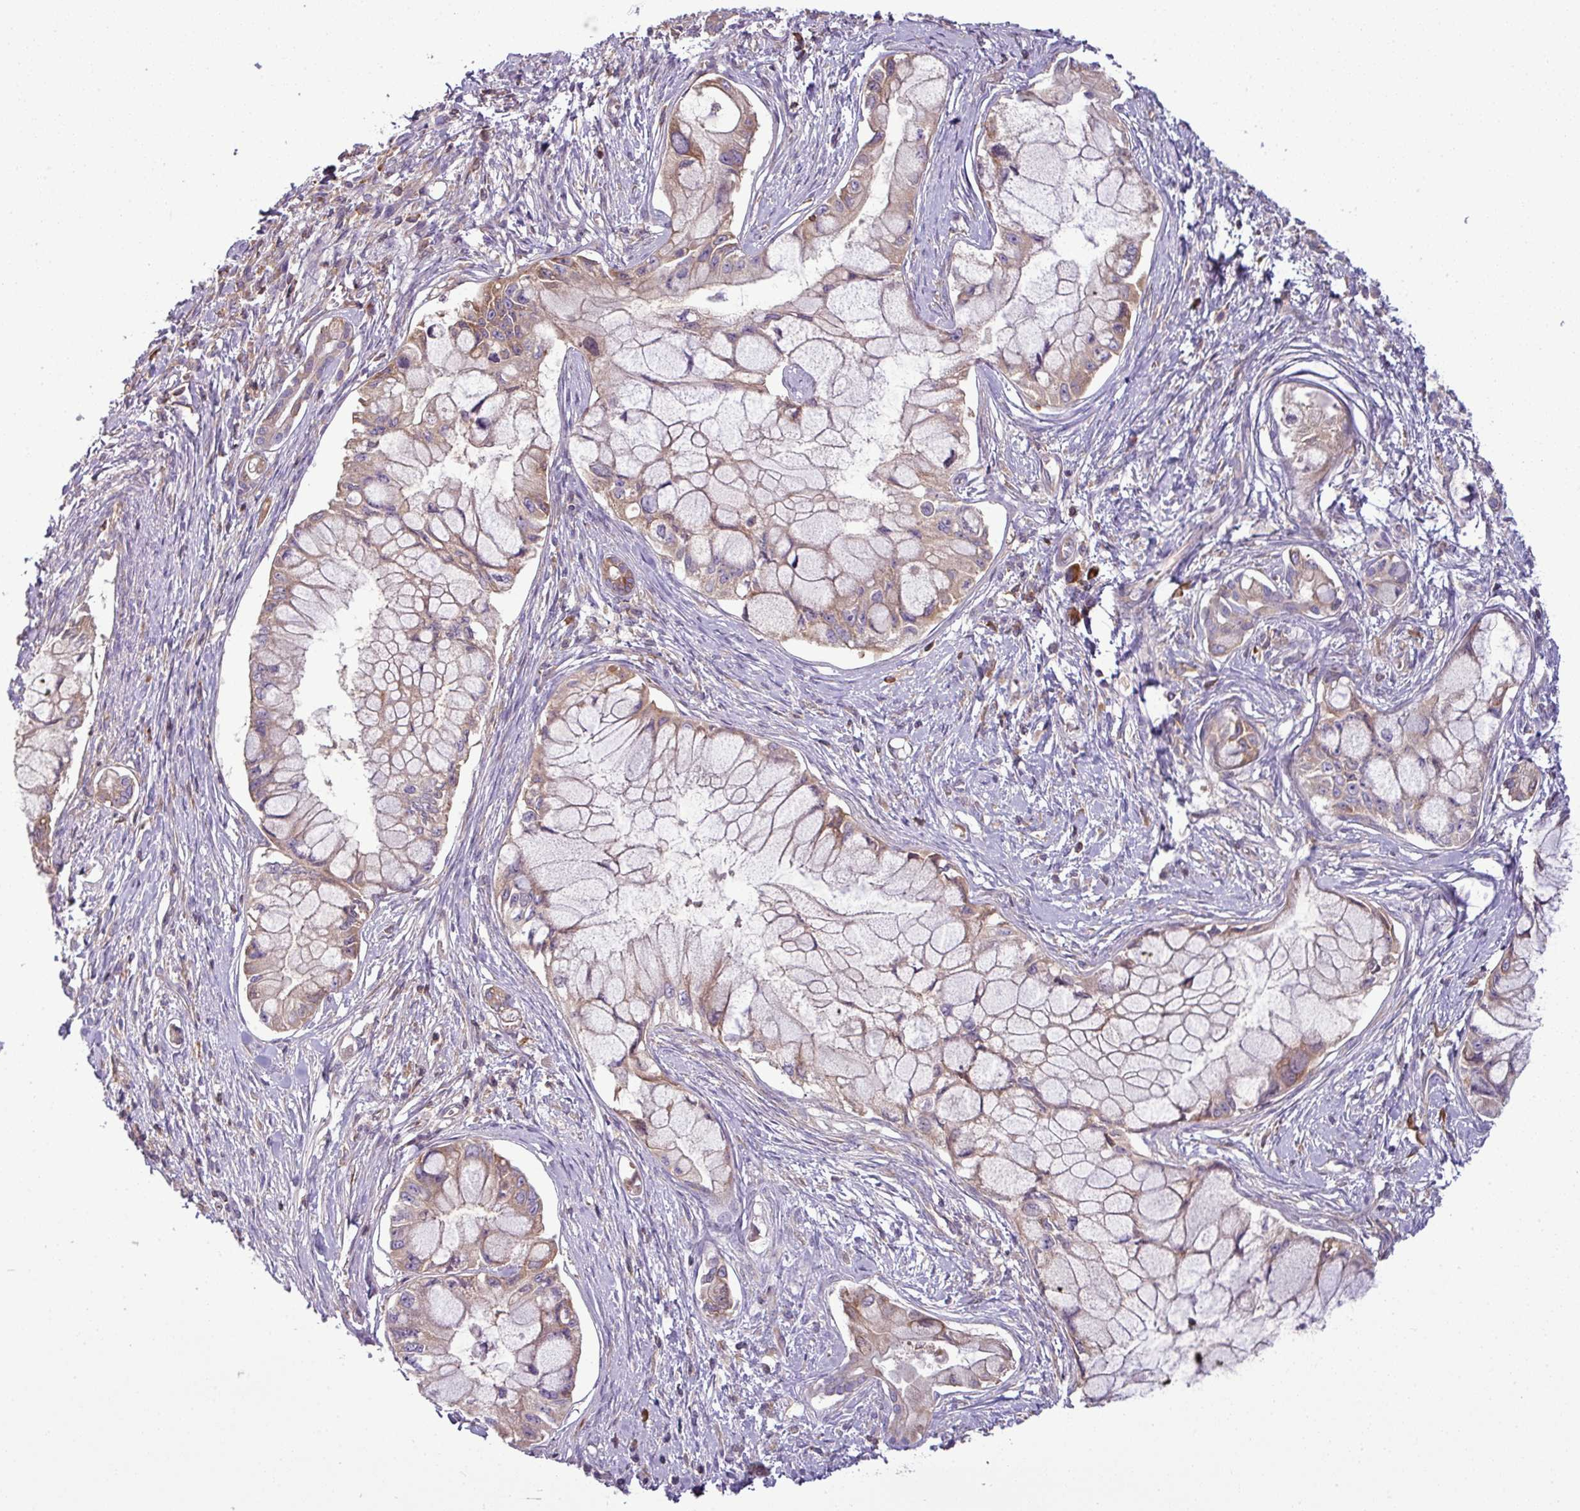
{"staining": {"intensity": "weak", "quantity": ">75%", "location": "cytoplasmic/membranous"}, "tissue": "pancreatic cancer", "cell_type": "Tumor cells", "image_type": "cancer", "snomed": [{"axis": "morphology", "description": "Adenocarcinoma, NOS"}, {"axis": "topography", "description": "Pancreas"}], "caption": "DAB immunohistochemical staining of human adenocarcinoma (pancreatic) displays weak cytoplasmic/membranous protein positivity in about >75% of tumor cells.", "gene": "LRRC74B", "patient": {"sex": "male", "age": 48}}